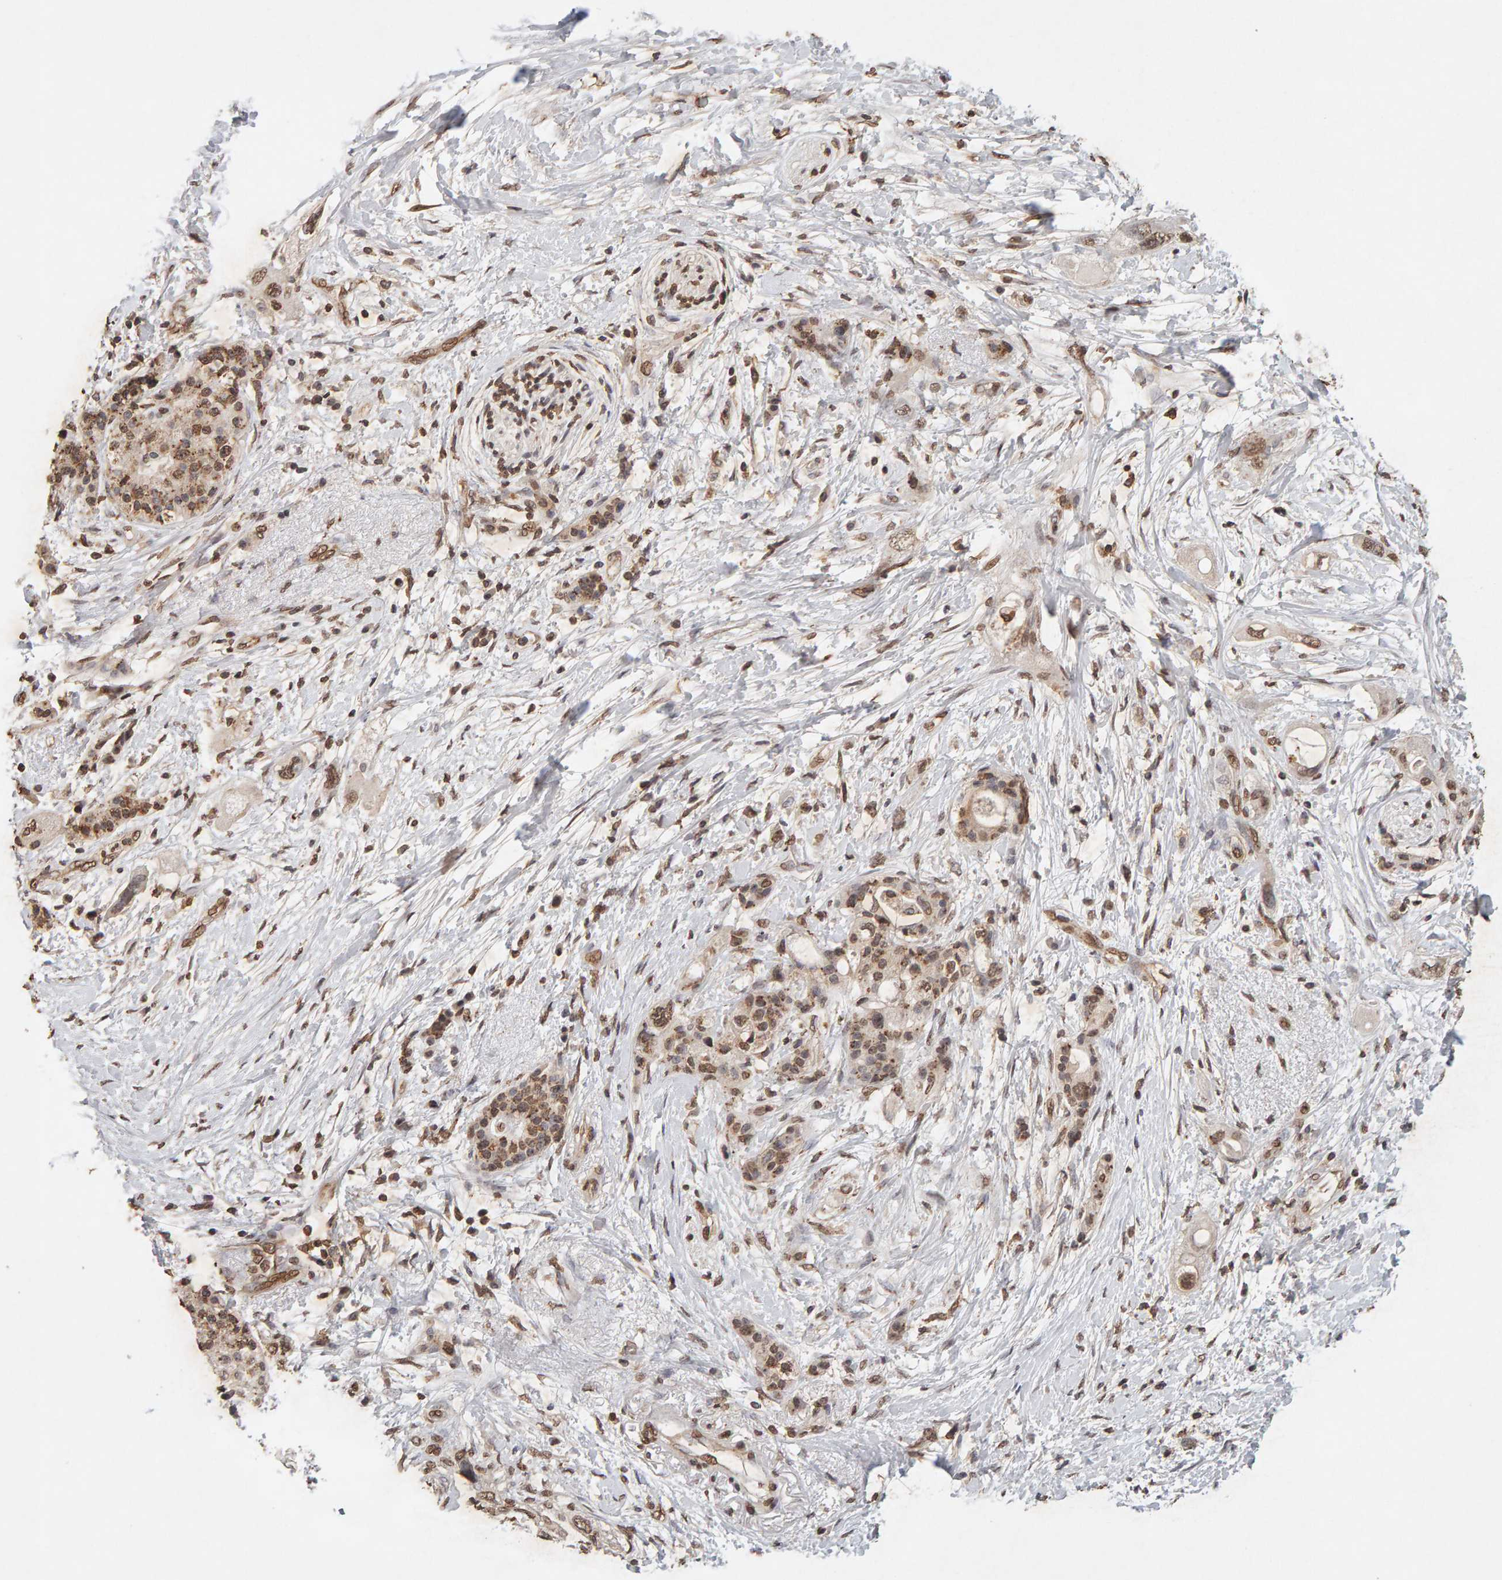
{"staining": {"intensity": "moderate", "quantity": ">75%", "location": "nuclear"}, "tissue": "pancreatic cancer", "cell_type": "Tumor cells", "image_type": "cancer", "snomed": [{"axis": "morphology", "description": "Adenocarcinoma, NOS"}, {"axis": "topography", "description": "Pancreas"}], "caption": "The photomicrograph displays a brown stain indicating the presence of a protein in the nuclear of tumor cells in pancreatic adenocarcinoma.", "gene": "DNAJB5", "patient": {"sex": "female", "age": 56}}